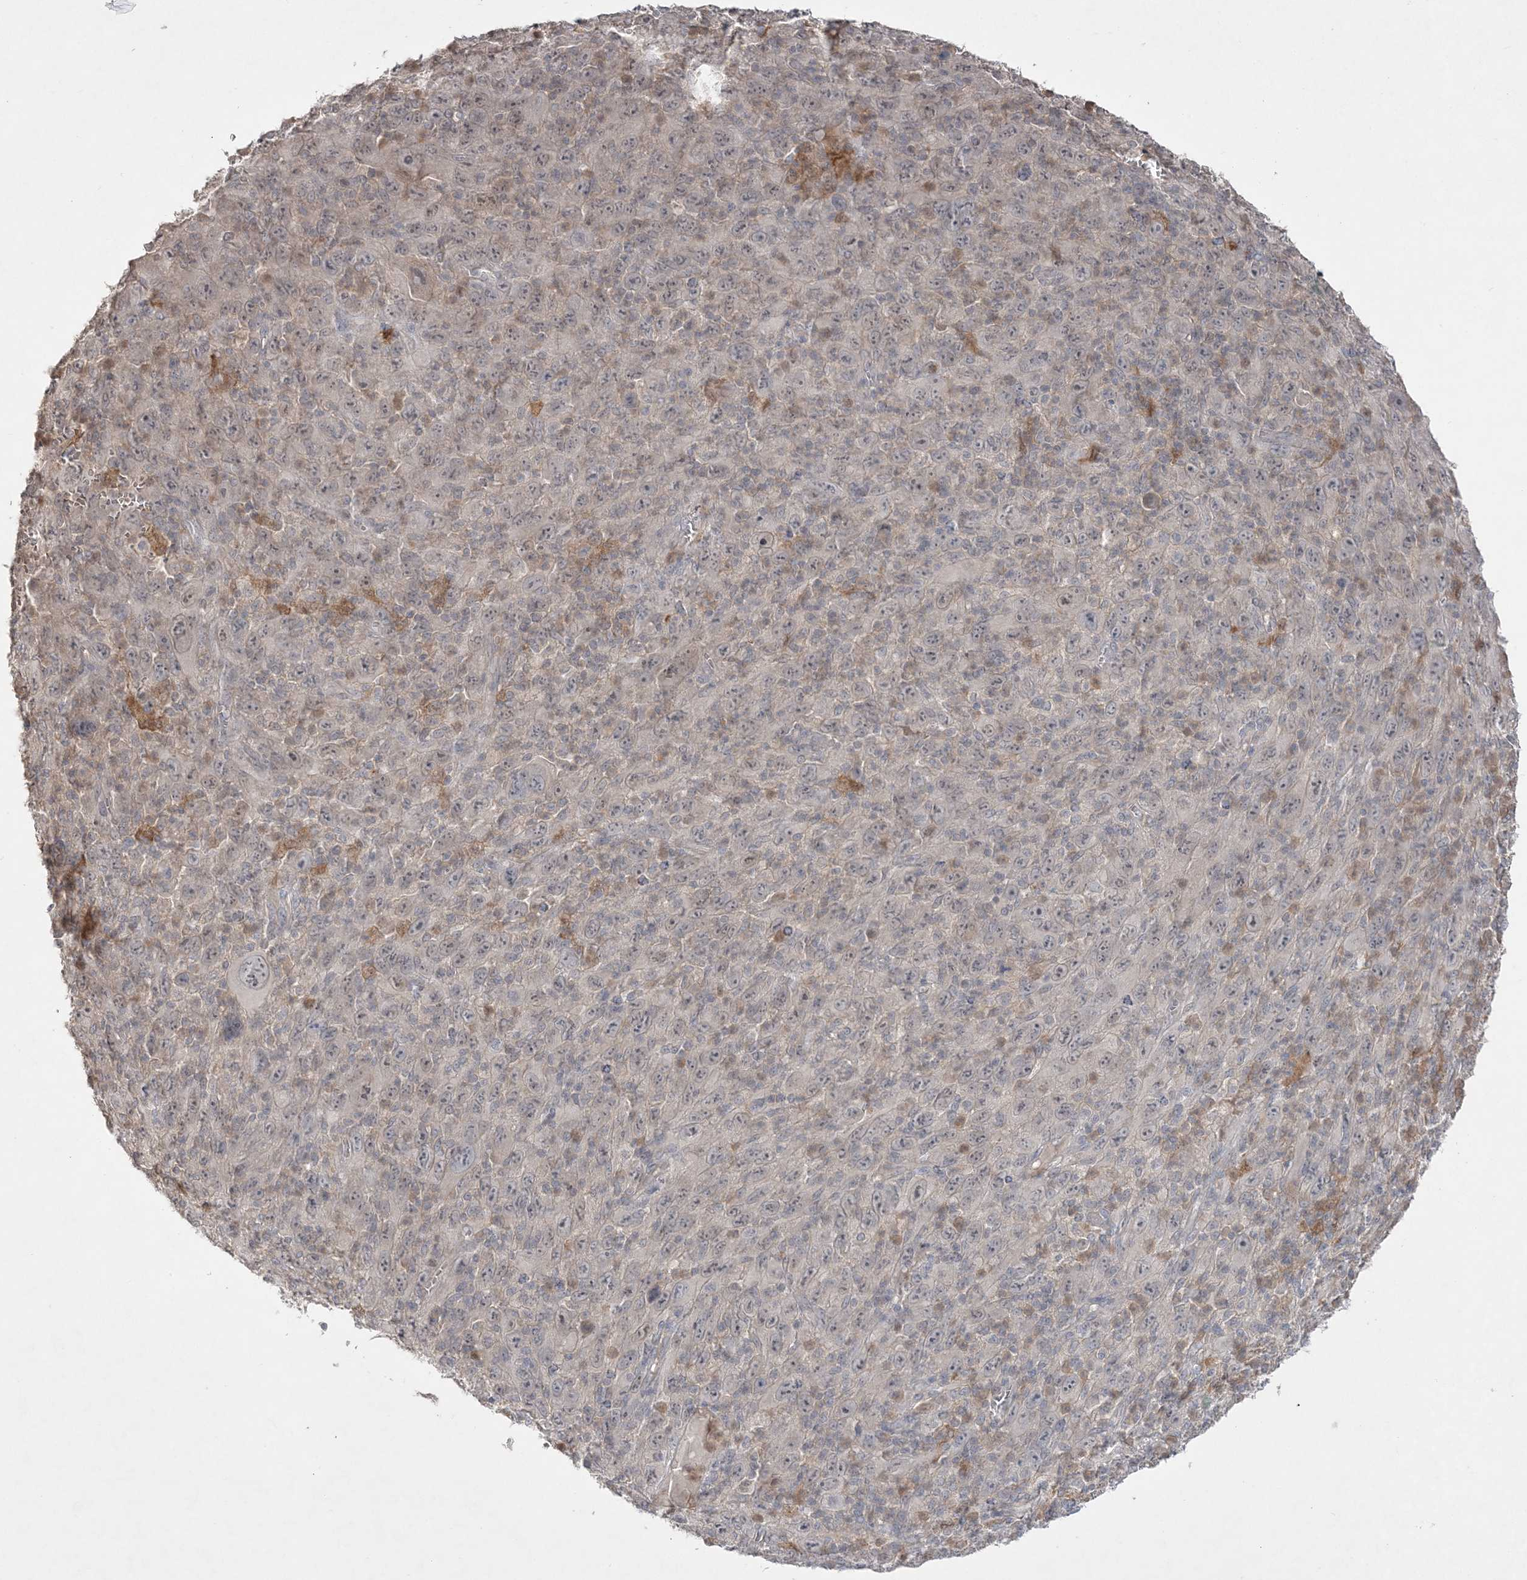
{"staining": {"intensity": "negative", "quantity": "none", "location": "none"}, "tissue": "melanoma", "cell_type": "Tumor cells", "image_type": "cancer", "snomed": [{"axis": "morphology", "description": "Malignant melanoma, Metastatic site"}, {"axis": "topography", "description": "Skin"}], "caption": "High power microscopy histopathology image of an immunohistochemistry (IHC) histopathology image of melanoma, revealing no significant positivity in tumor cells.", "gene": "SH3BP4", "patient": {"sex": "female", "age": 56}}